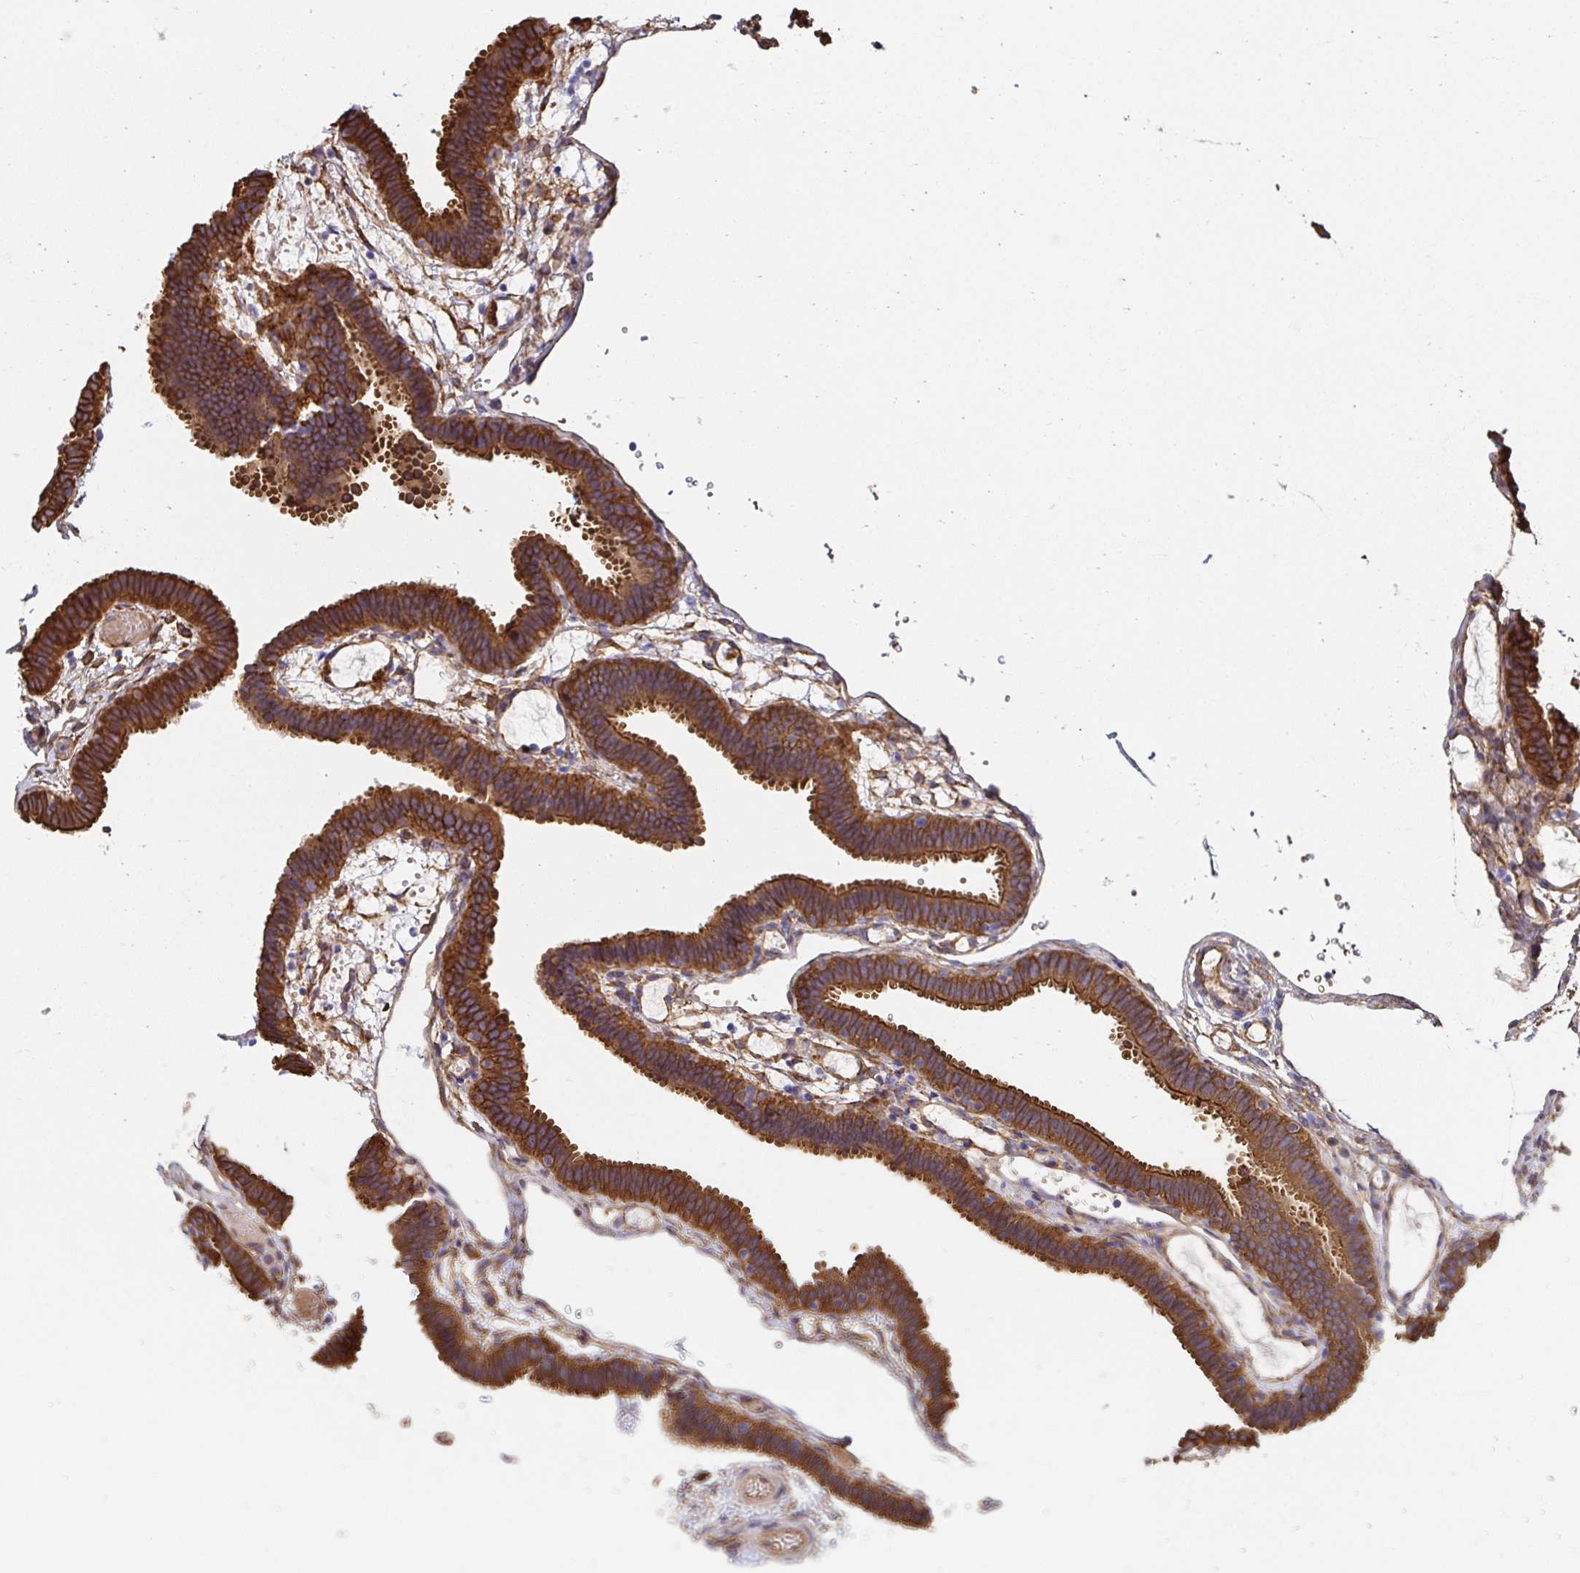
{"staining": {"intensity": "strong", "quantity": ">75%", "location": "cytoplasmic/membranous"}, "tissue": "fallopian tube", "cell_type": "Glandular cells", "image_type": "normal", "snomed": [{"axis": "morphology", "description": "Normal tissue, NOS"}, {"axis": "topography", "description": "Fallopian tube"}], "caption": "This histopathology image demonstrates immunohistochemistry (IHC) staining of benign human fallopian tube, with high strong cytoplasmic/membranous expression in approximately >75% of glandular cells.", "gene": "CTTN", "patient": {"sex": "female", "age": 37}}